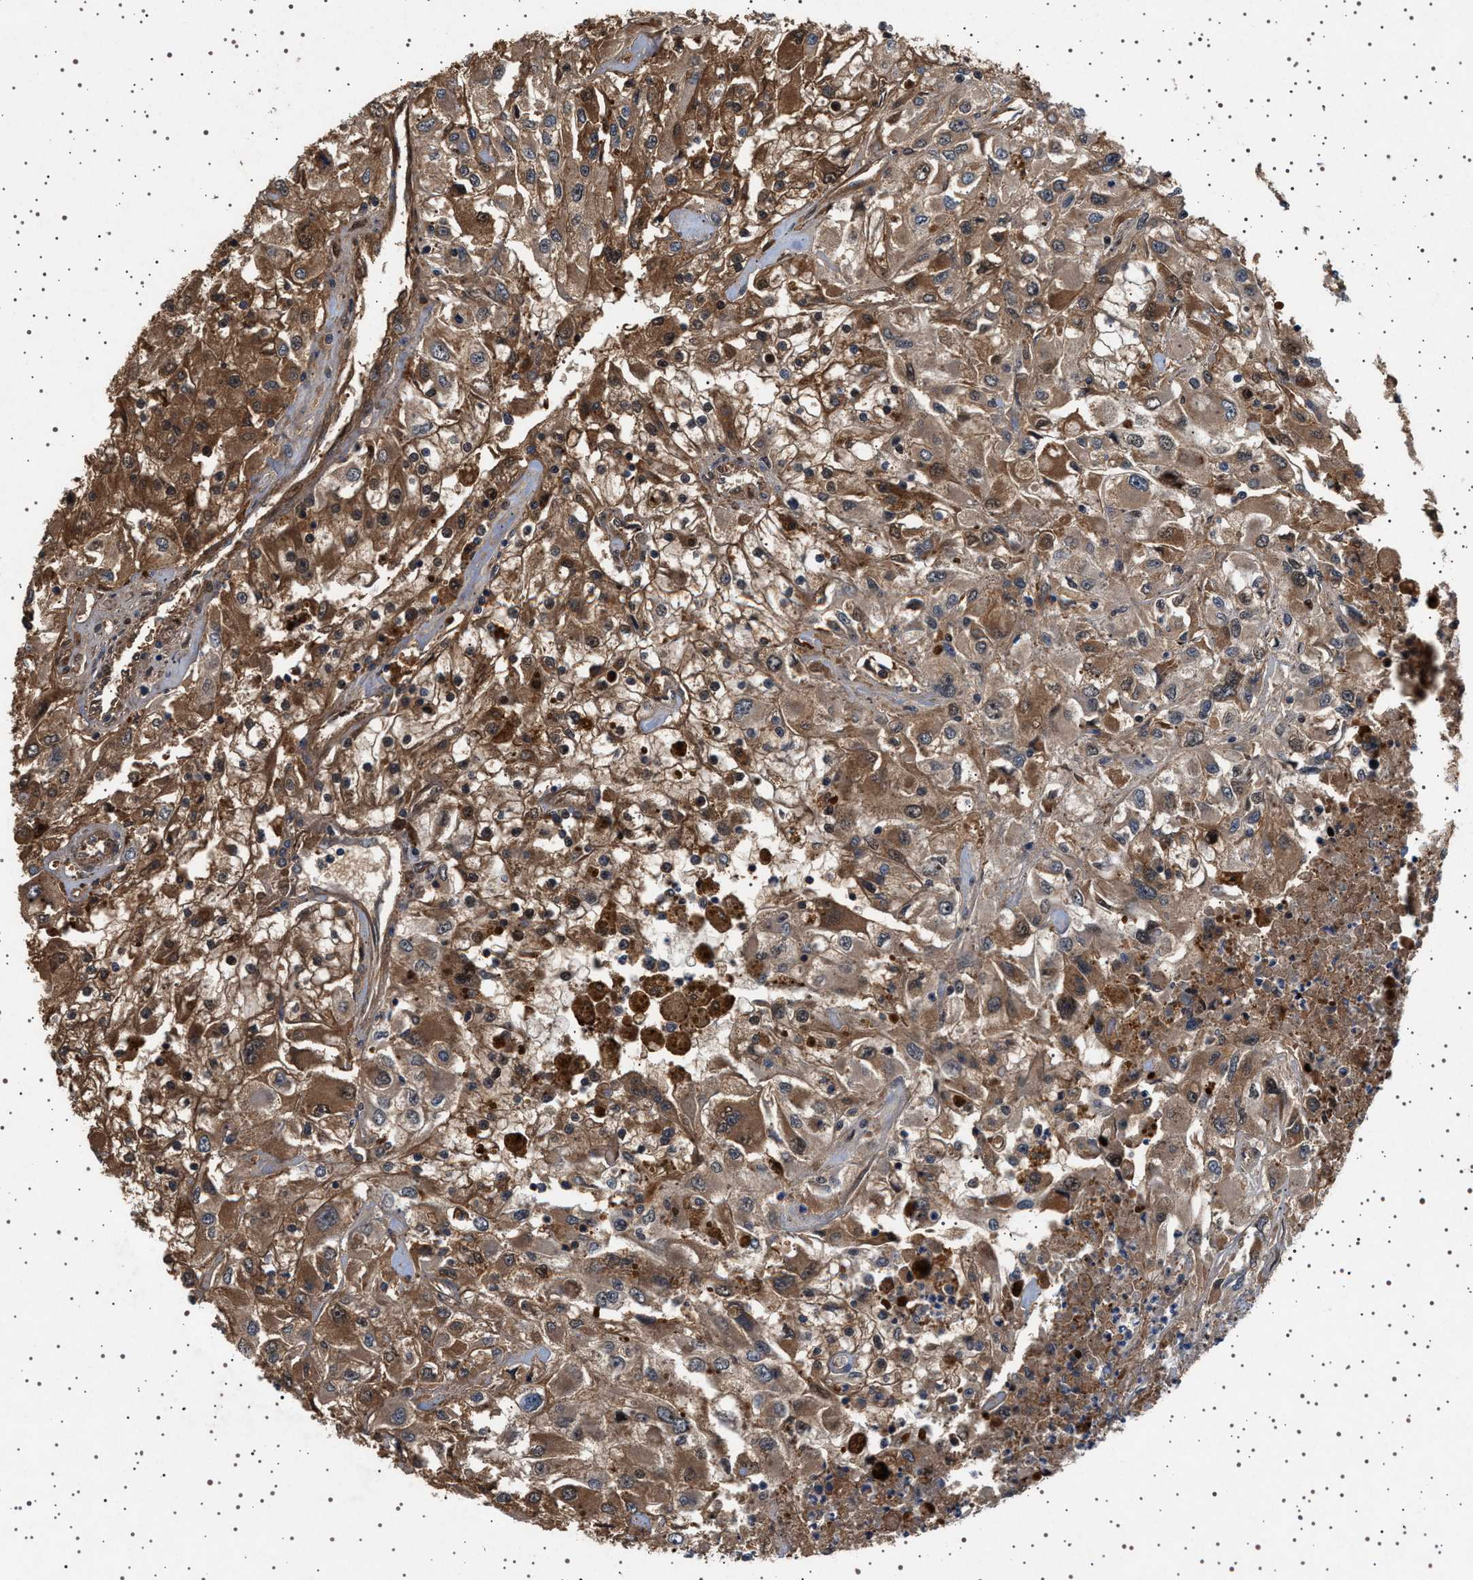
{"staining": {"intensity": "moderate", "quantity": ">75%", "location": "cytoplasmic/membranous"}, "tissue": "renal cancer", "cell_type": "Tumor cells", "image_type": "cancer", "snomed": [{"axis": "morphology", "description": "Adenocarcinoma, NOS"}, {"axis": "topography", "description": "Kidney"}], "caption": "An image of adenocarcinoma (renal) stained for a protein demonstrates moderate cytoplasmic/membranous brown staining in tumor cells.", "gene": "FICD", "patient": {"sex": "female", "age": 52}}